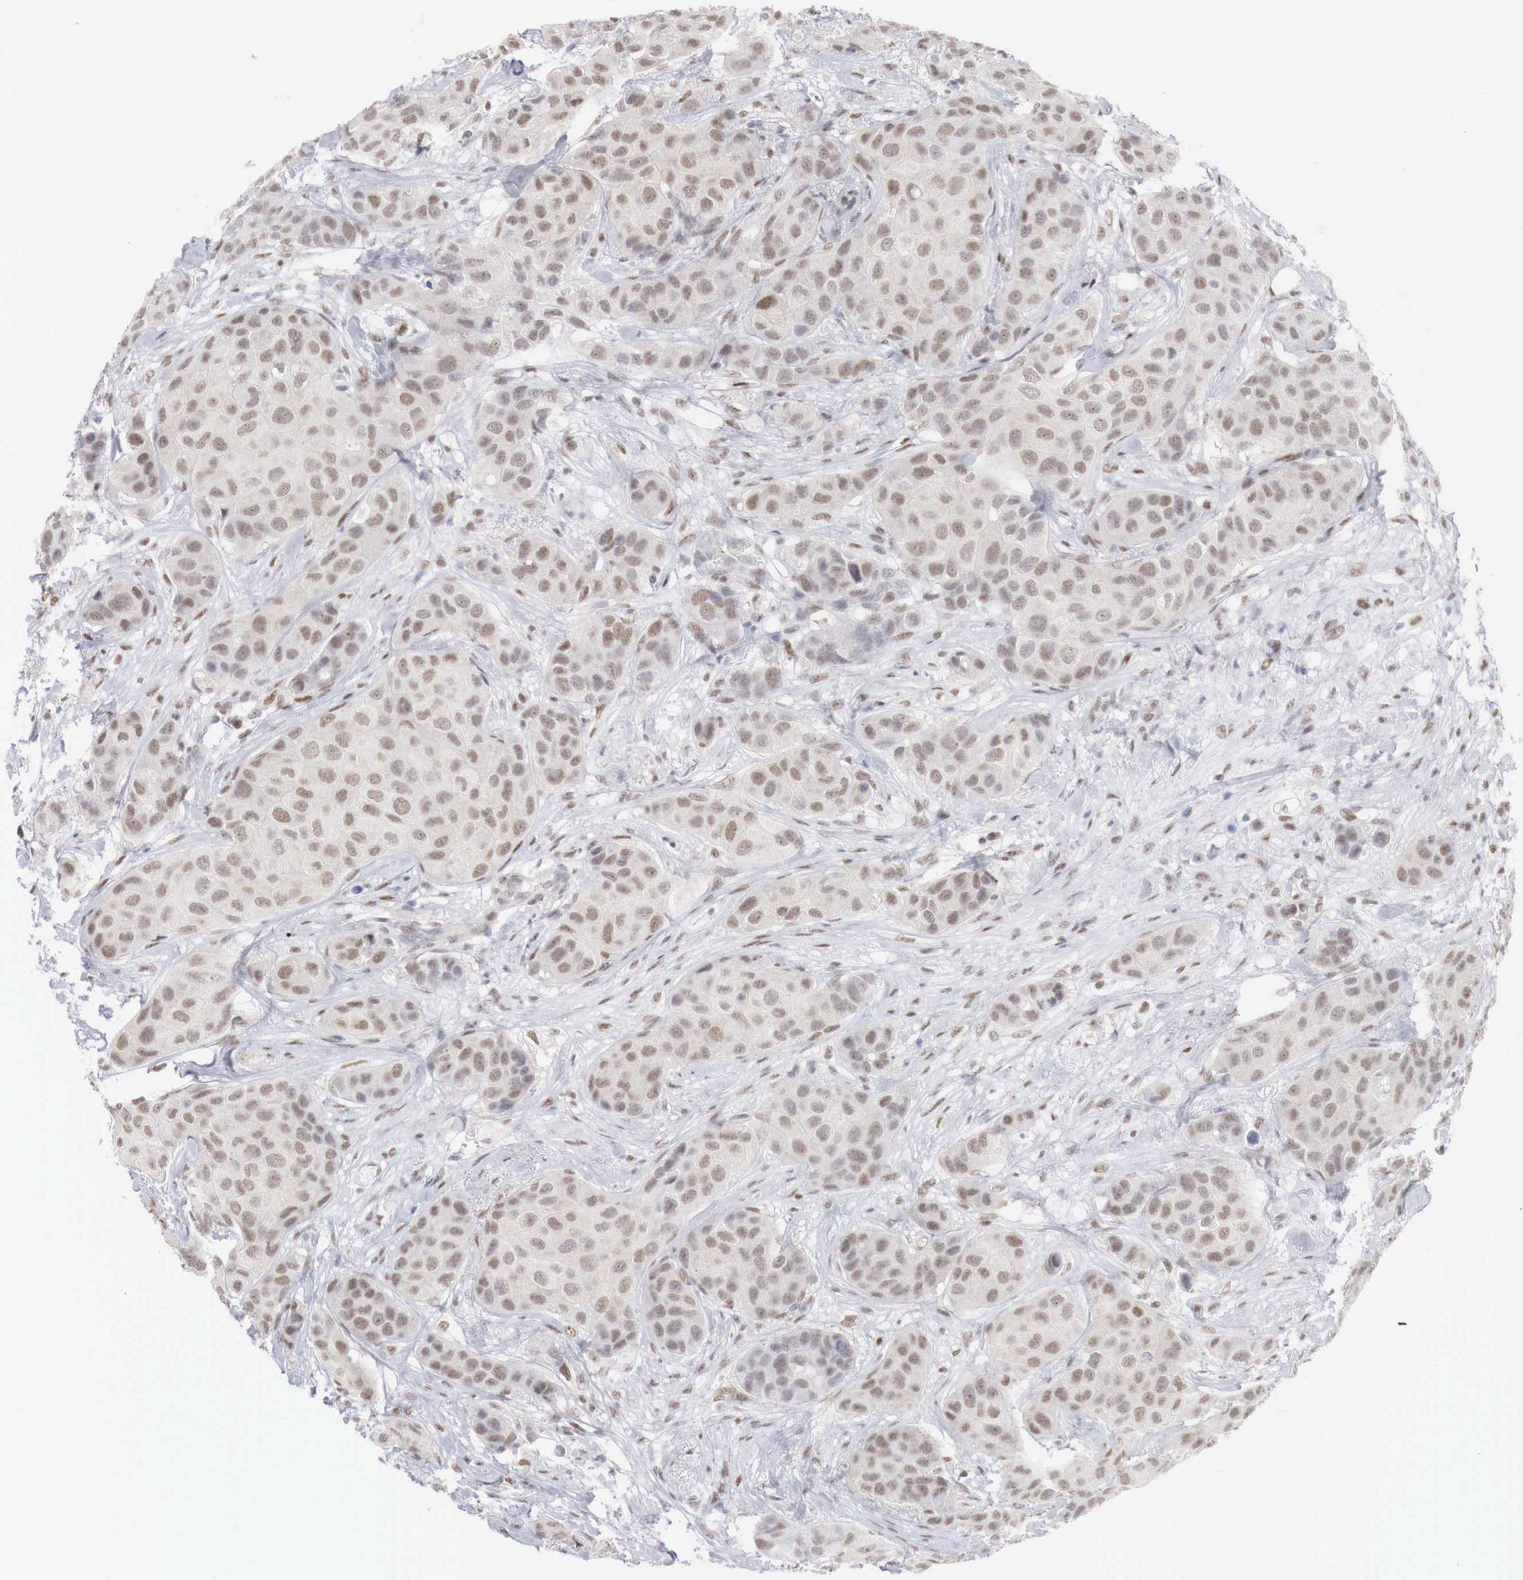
{"staining": {"intensity": "weak", "quantity": ">75%", "location": "nuclear"}, "tissue": "breast cancer", "cell_type": "Tumor cells", "image_type": "cancer", "snomed": [{"axis": "morphology", "description": "Duct carcinoma"}, {"axis": "topography", "description": "Breast"}], "caption": "Tumor cells show low levels of weak nuclear positivity in about >75% of cells in human breast invasive ductal carcinoma.", "gene": "FOXP2", "patient": {"sex": "female", "age": 68}}